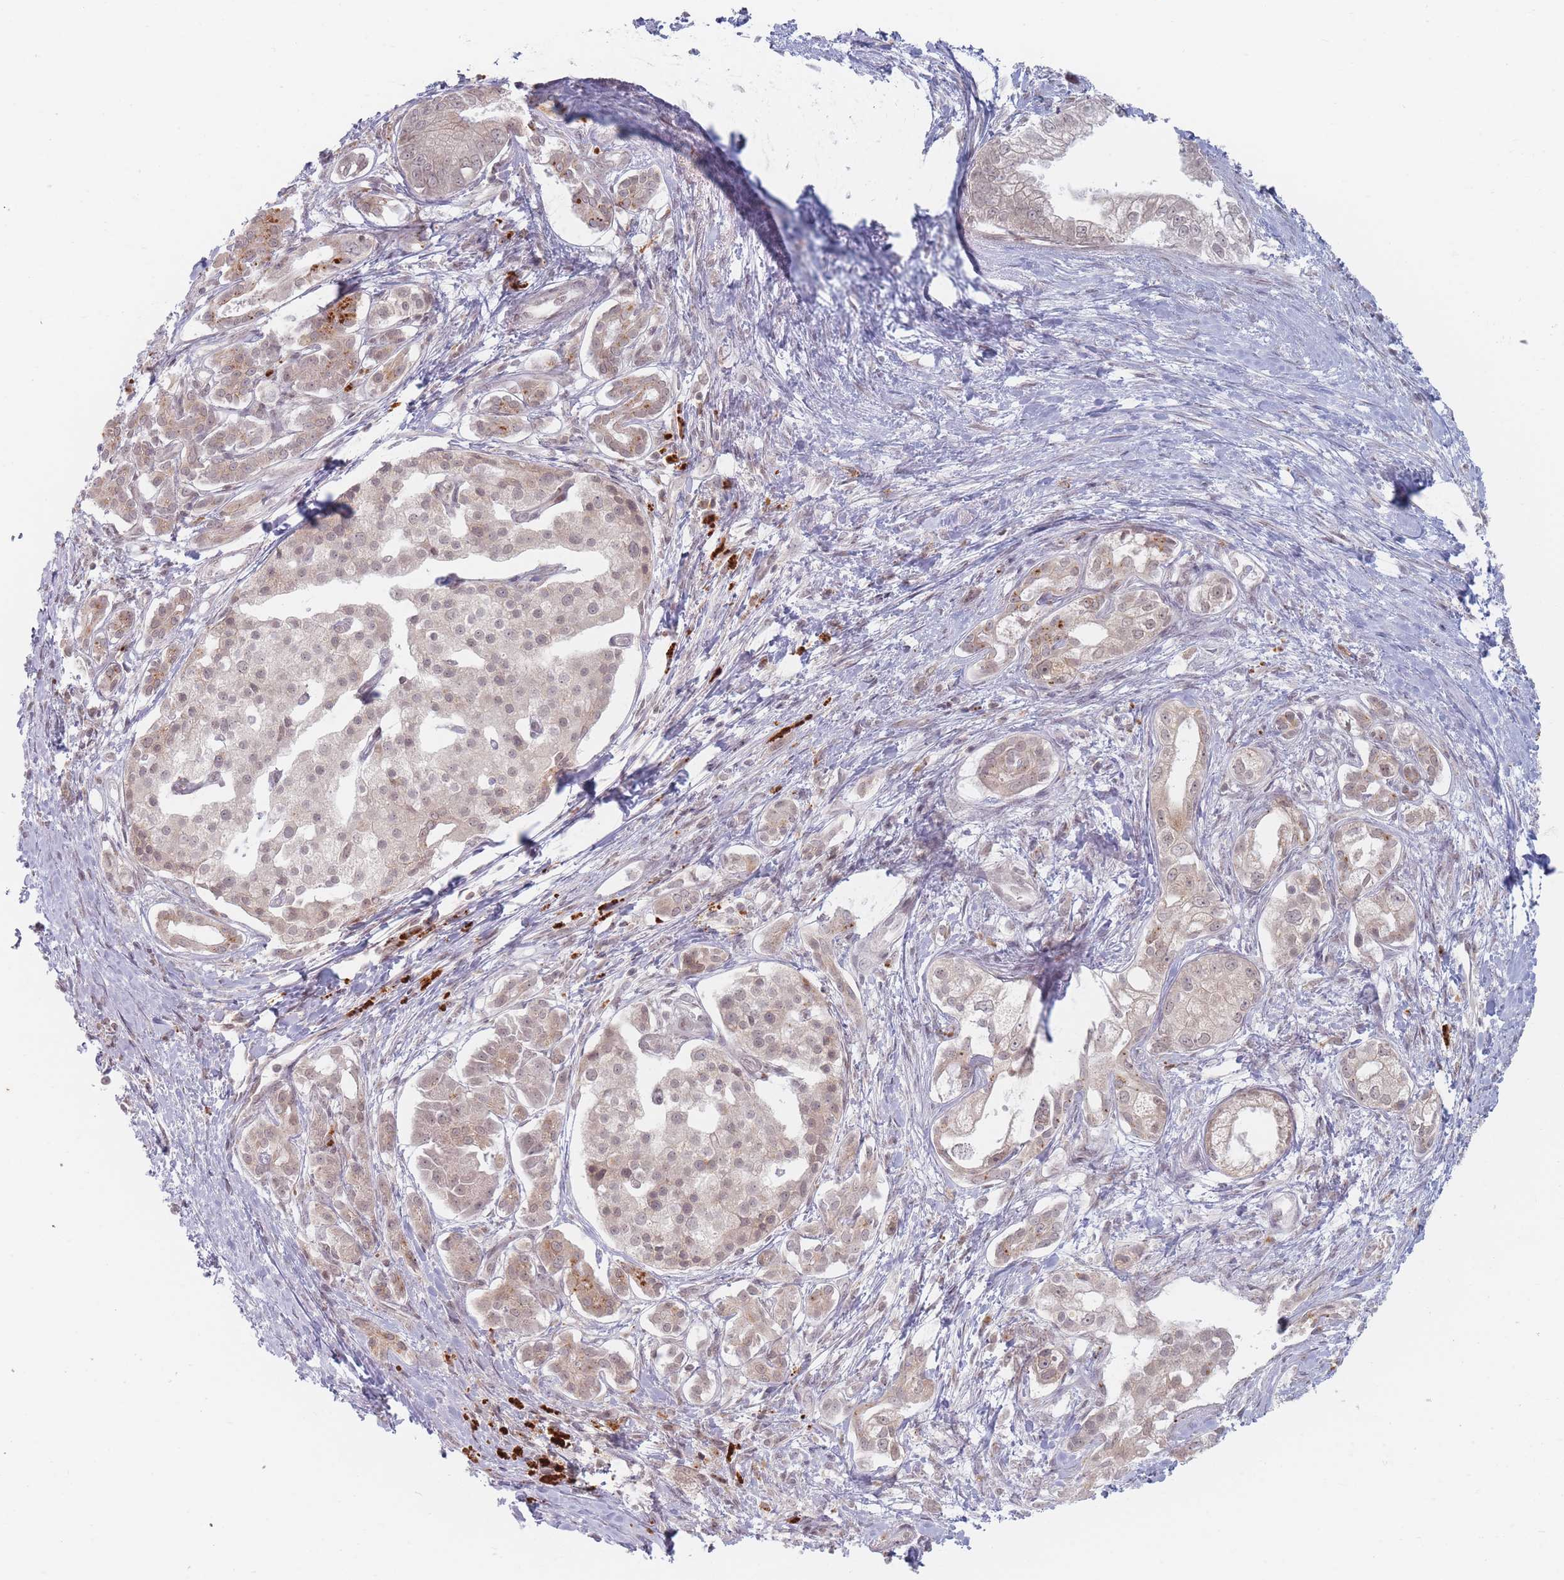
{"staining": {"intensity": "weak", "quantity": ">75%", "location": "cytoplasmic/membranous,nuclear"}, "tissue": "pancreatic cancer", "cell_type": "Tumor cells", "image_type": "cancer", "snomed": [{"axis": "morphology", "description": "Adenocarcinoma, NOS"}, {"axis": "topography", "description": "Pancreas"}], "caption": "Immunohistochemical staining of pancreatic adenocarcinoma demonstrates weak cytoplasmic/membranous and nuclear protein positivity in about >75% of tumor cells.", "gene": "SPATA45", "patient": {"sex": "male", "age": 70}}